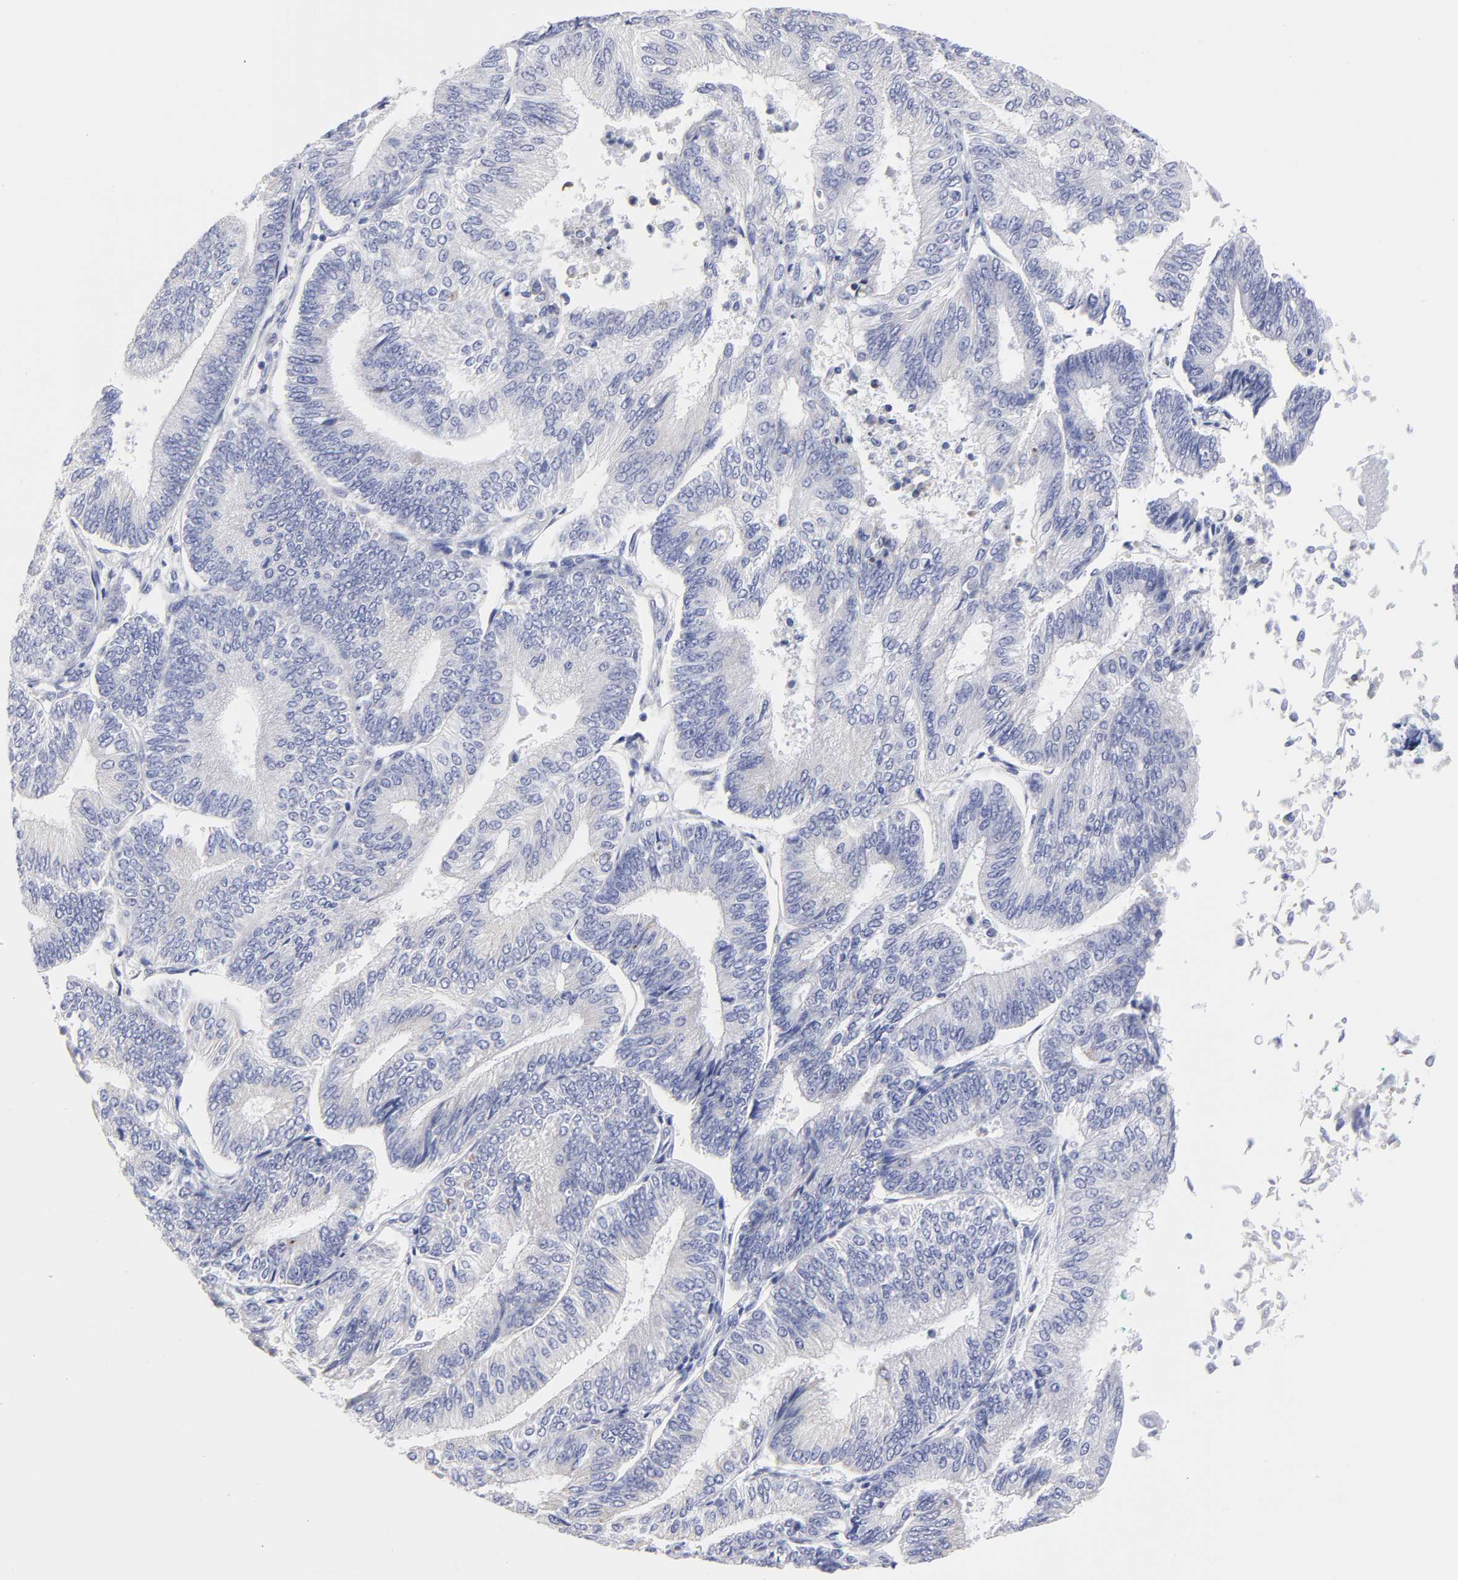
{"staining": {"intensity": "negative", "quantity": "none", "location": "none"}, "tissue": "endometrial cancer", "cell_type": "Tumor cells", "image_type": "cancer", "snomed": [{"axis": "morphology", "description": "Adenocarcinoma, NOS"}, {"axis": "topography", "description": "Endometrium"}], "caption": "A photomicrograph of human endometrial cancer is negative for staining in tumor cells.", "gene": "DUSP9", "patient": {"sex": "female", "age": 55}}